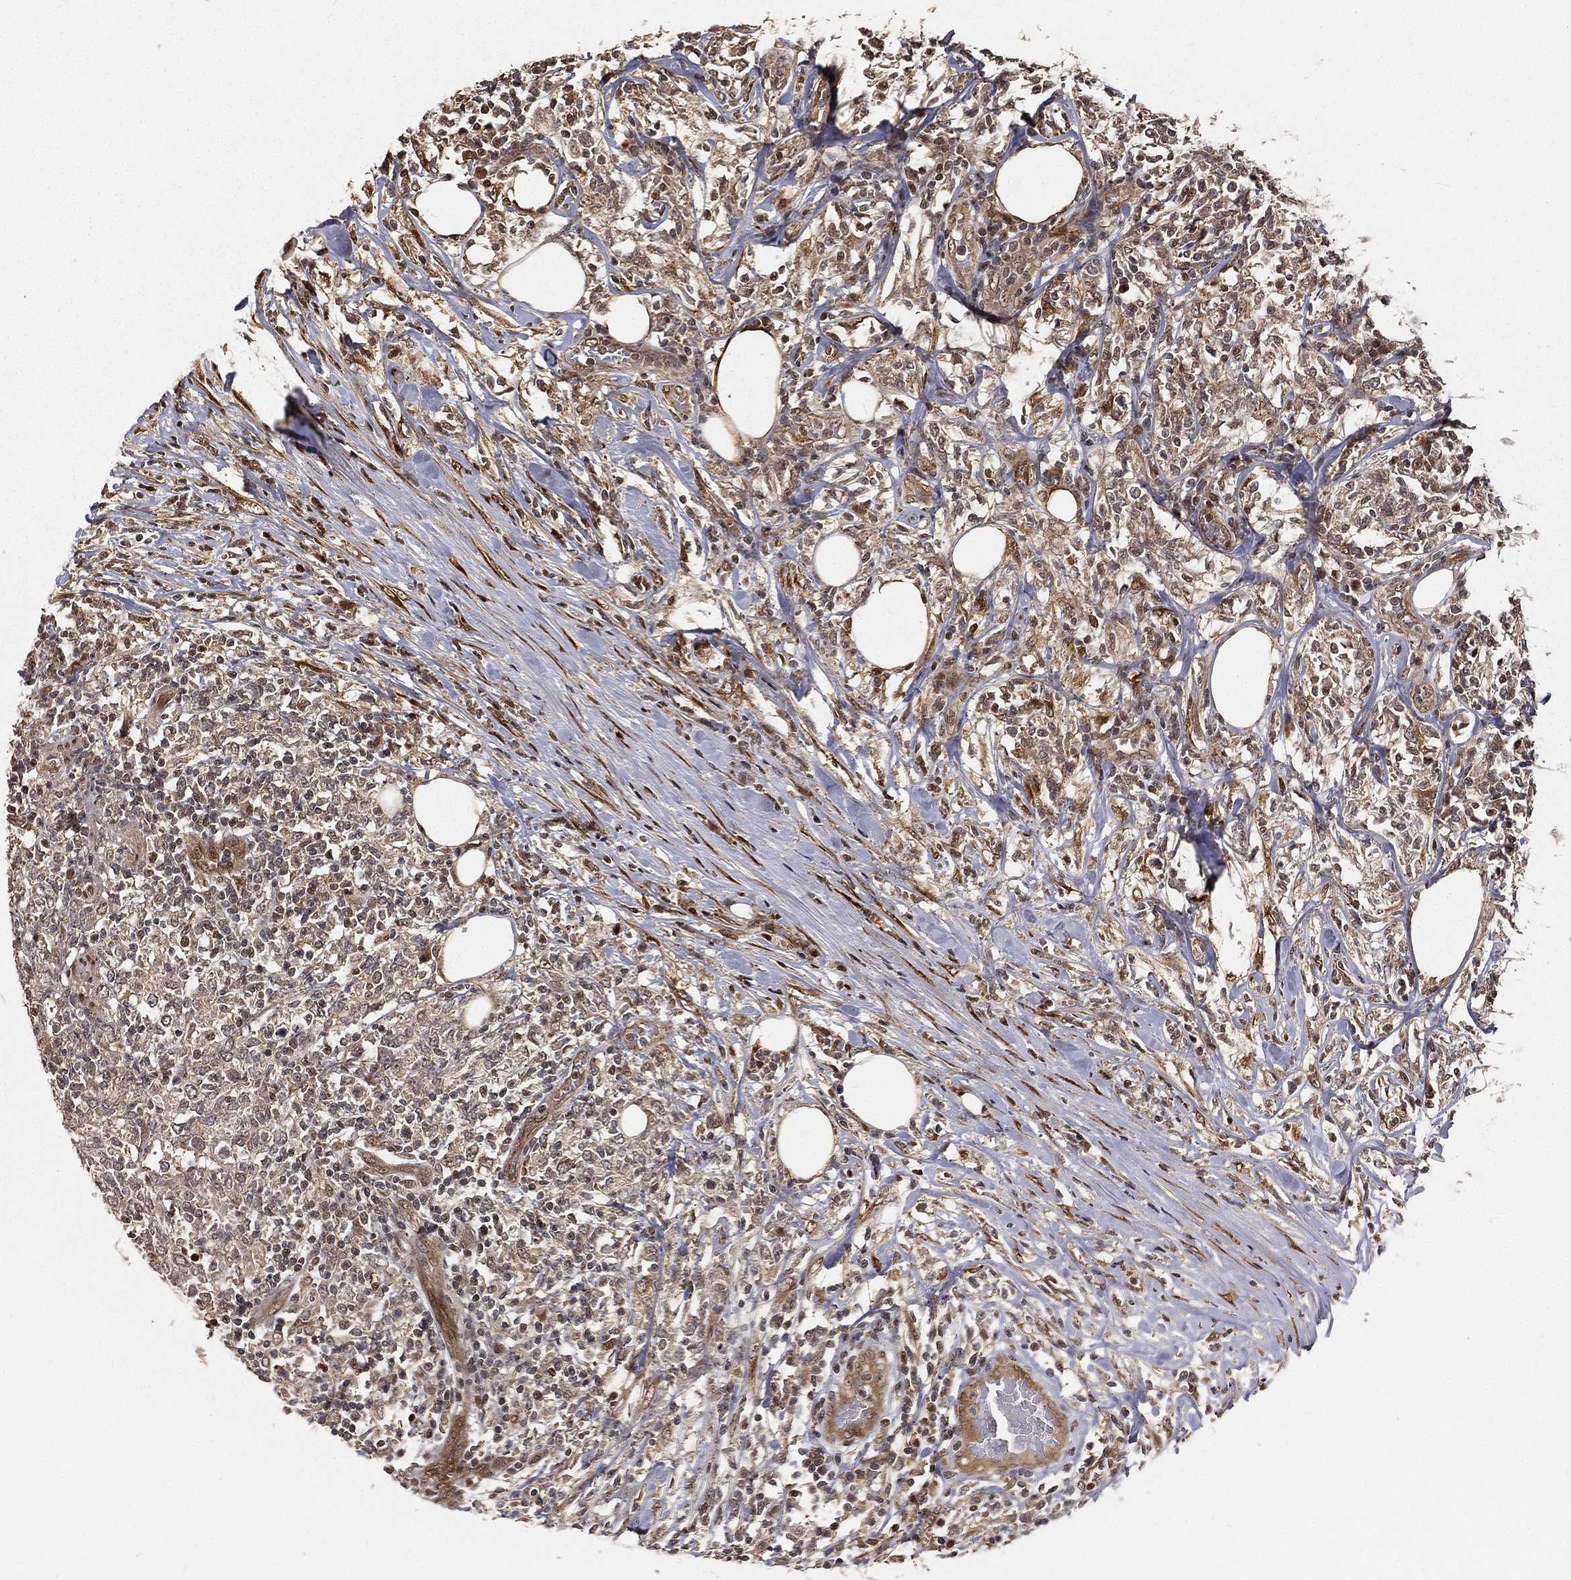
{"staining": {"intensity": "moderate", "quantity": "<25%", "location": "cytoplasmic/membranous,nuclear"}, "tissue": "lymphoma", "cell_type": "Tumor cells", "image_type": "cancer", "snomed": [{"axis": "morphology", "description": "Malignant lymphoma, non-Hodgkin's type, High grade"}, {"axis": "topography", "description": "Lymph node"}], "caption": "Human lymphoma stained with a protein marker shows moderate staining in tumor cells.", "gene": "MAPK1", "patient": {"sex": "female", "age": 84}}